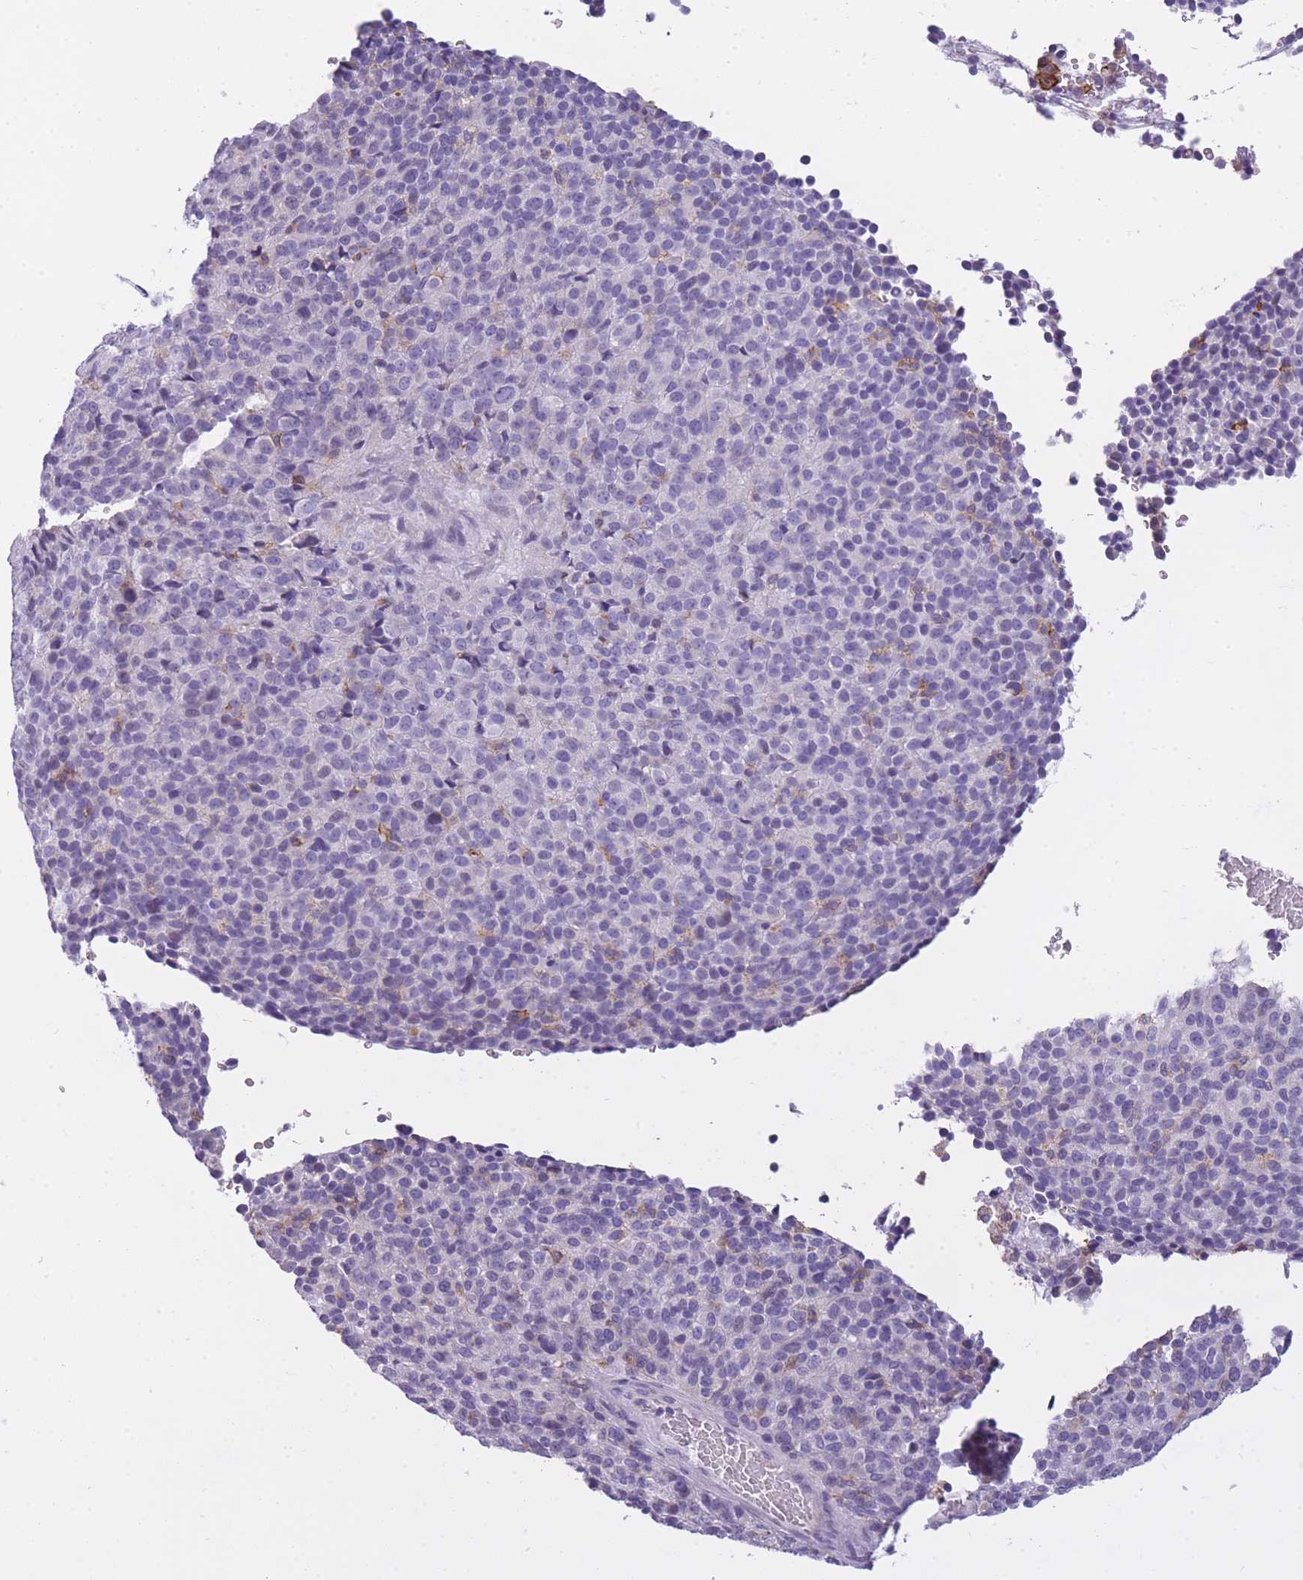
{"staining": {"intensity": "negative", "quantity": "none", "location": "none"}, "tissue": "melanoma", "cell_type": "Tumor cells", "image_type": "cancer", "snomed": [{"axis": "morphology", "description": "Malignant melanoma, Metastatic site"}, {"axis": "topography", "description": "Brain"}], "caption": "Tumor cells are negative for brown protein staining in melanoma.", "gene": "RADX", "patient": {"sex": "female", "age": 56}}